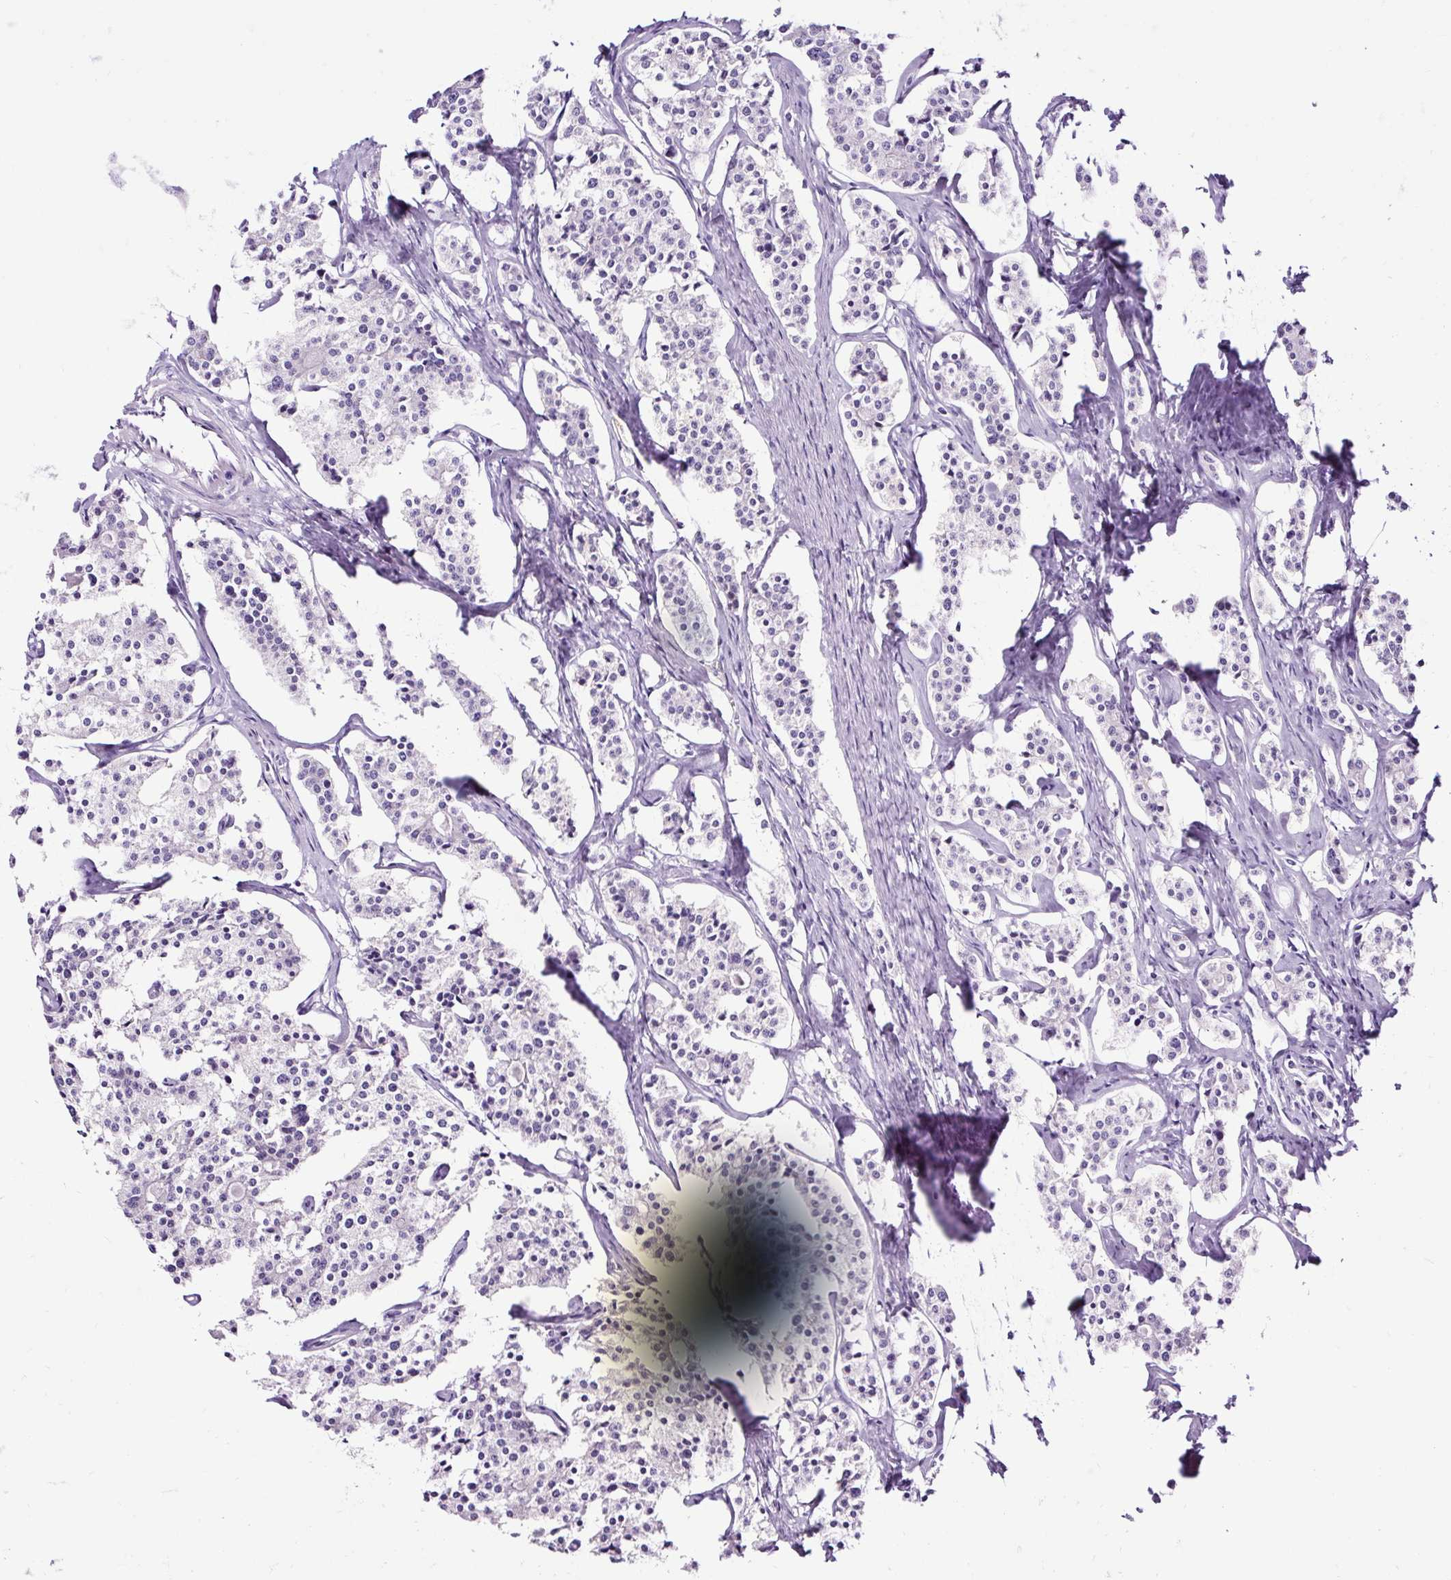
{"staining": {"intensity": "negative", "quantity": "none", "location": "none"}, "tissue": "carcinoid", "cell_type": "Tumor cells", "image_type": "cancer", "snomed": [{"axis": "morphology", "description": "Carcinoid, malignant, NOS"}, {"axis": "topography", "description": "Small intestine"}], "caption": "This is an immunohistochemistry micrograph of carcinoid. There is no expression in tumor cells.", "gene": "SLC7A8", "patient": {"sex": "male", "age": 63}}